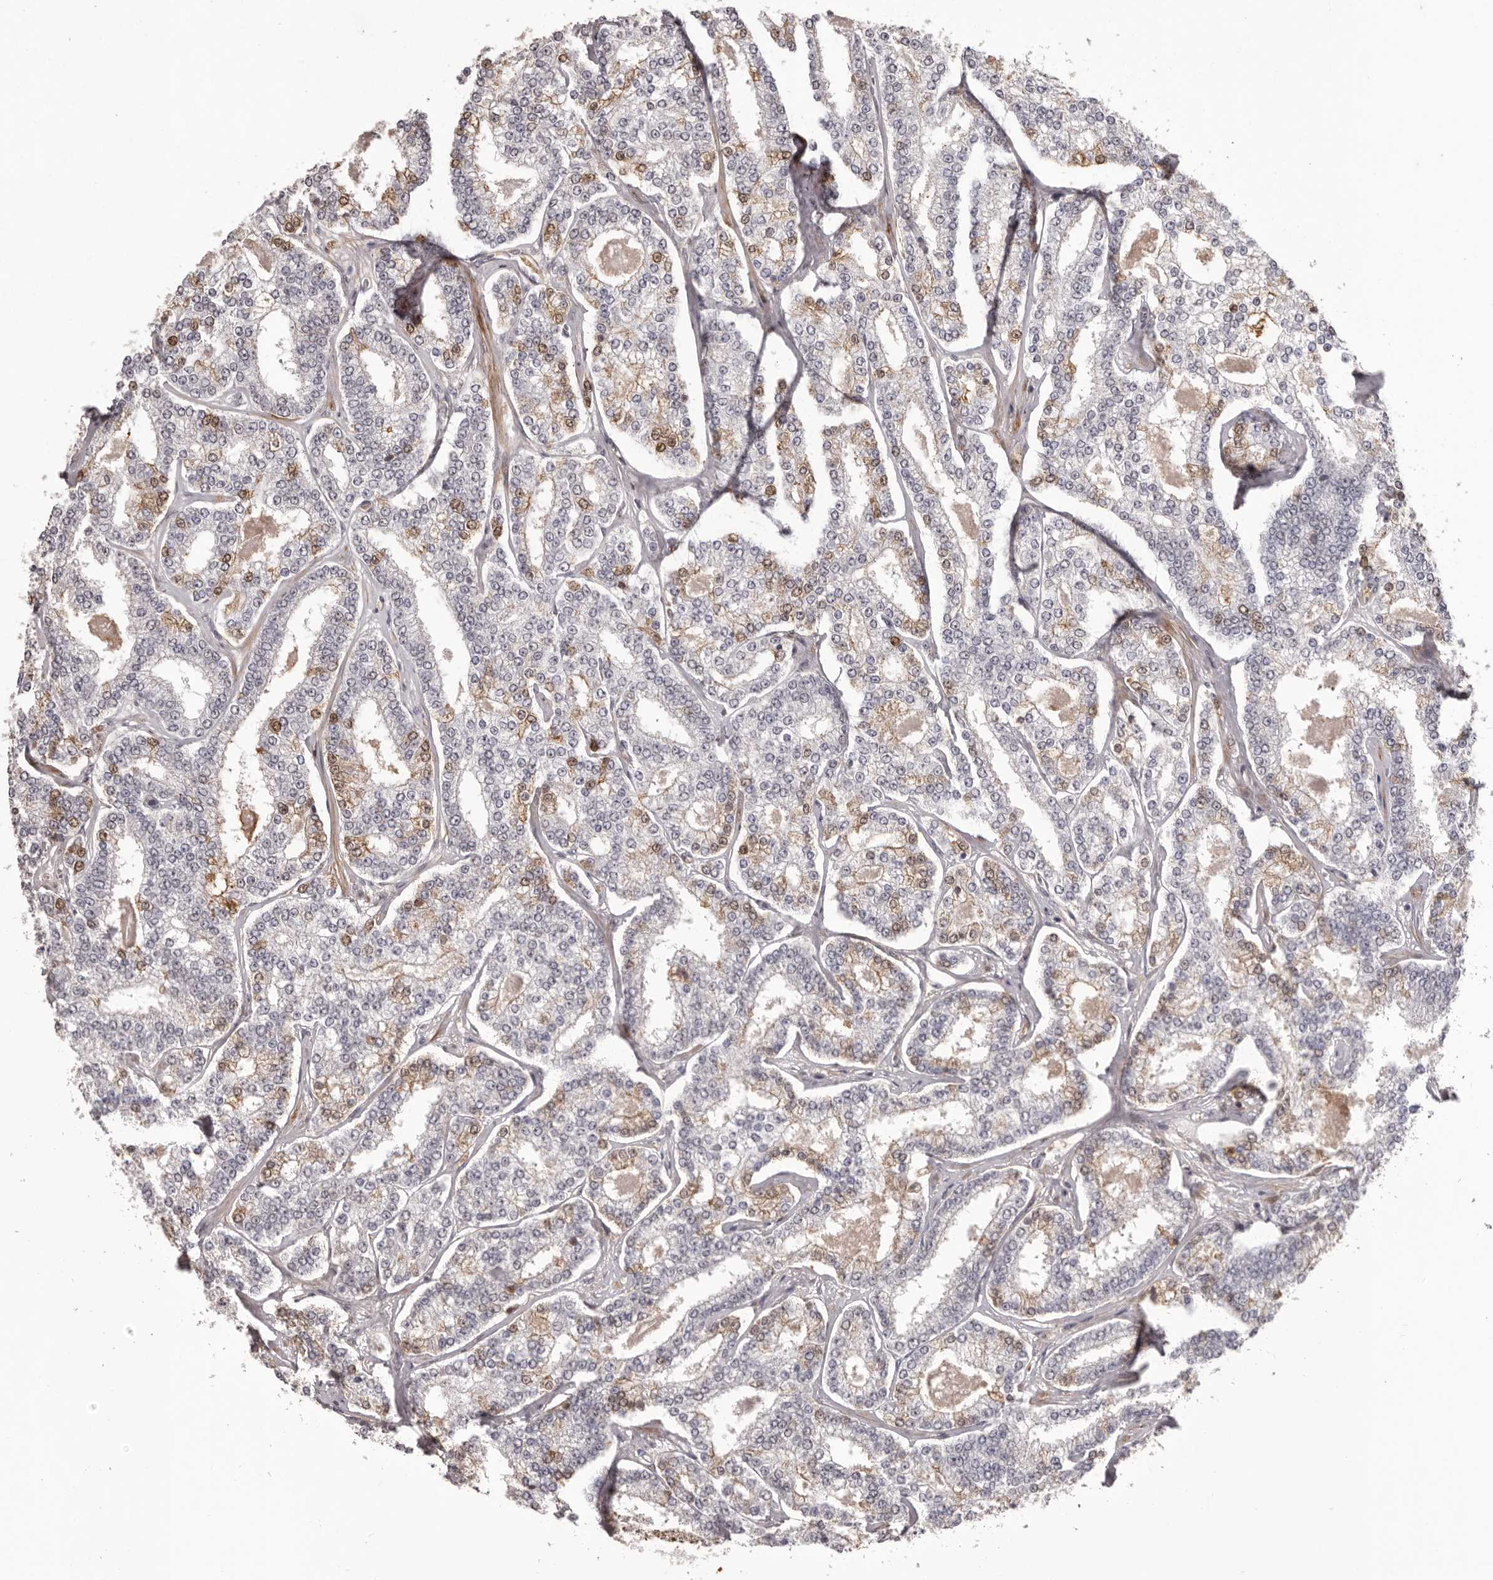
{"staining": {"intensity": "moderate", "quantity": "<25%", "location": "cytoplasmic/membranous,nuclear"}, "tissue": "prostate cancer", "cell_type": "Tumor cells", "image_type": "cancer", "snomed": [{"axis": "morphology", "description": "Normal tissue, NOS"}, {"axis": "morphology", "description": "Adenocarcinoma, High grade"}, {"axis": "topography", "description": "Prostate"}], "caption": "This is an image of IHC staining of prostate adenocarcinoma (high-grade), which shows moderate staining in the cytoplasmic/membranous and nuclear of tumor cells.", "gene": "OTUD3", "patient": {"sex": "male", "age": 83}}